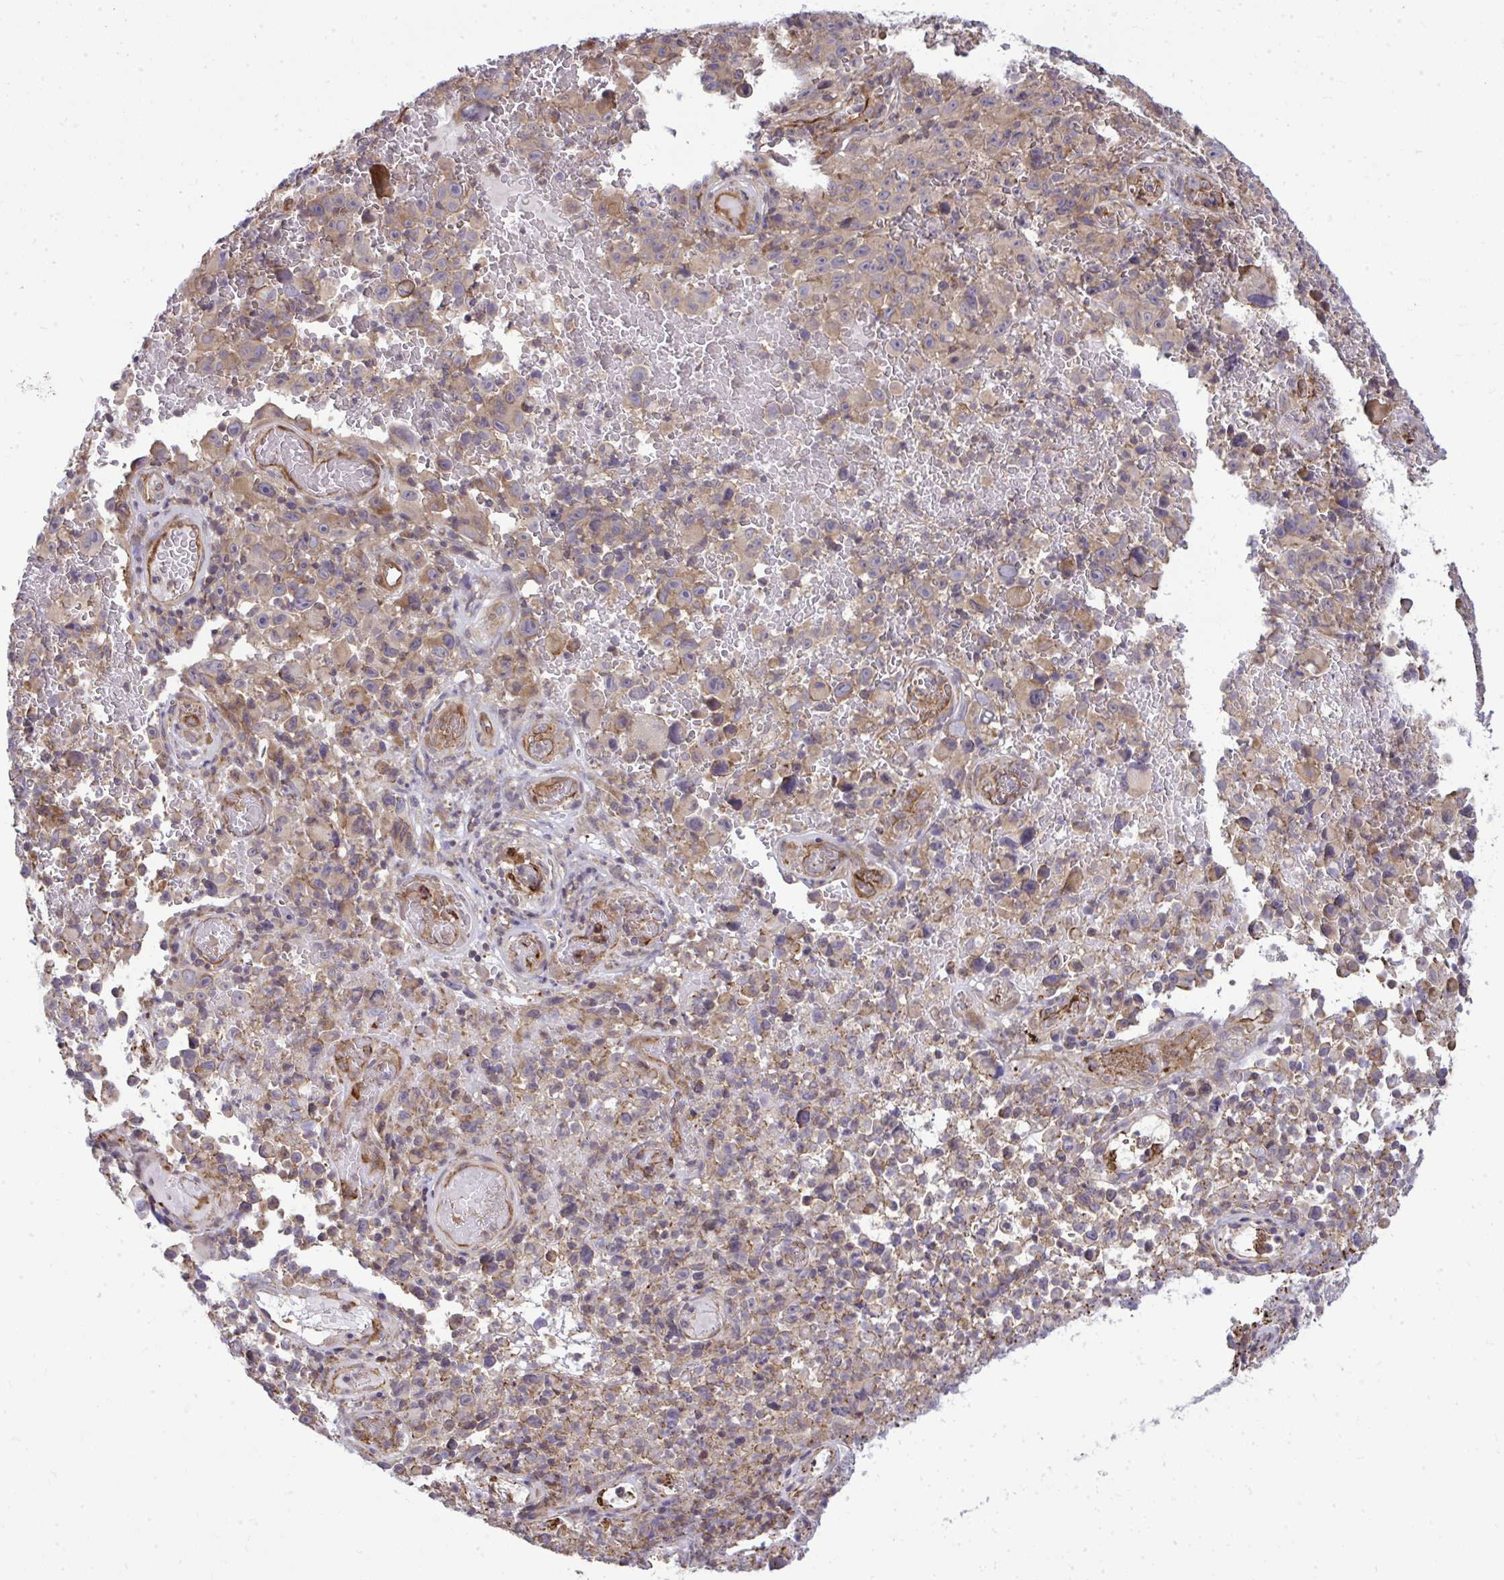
{"staining": {"intensity": "moderate", "quantity": "25%-75%", "location": "cytoplasmic/membranous"}, "tissue": "melanoma", "cell_type": "Tumor cells", "image_type": "cancer", "snomed": [{"axis": "morphology", "description": "Malignant melanoma, NOS"}, {"axis": "topography", "description": "Skin"}], "caption": "The immunohistochemical stain highlights moderate cytoplasmic/membranous positivity in tumor cells of melanoma tissue.", "gene": "FUT10", "patient": {"sex": "female", "age": 82}}